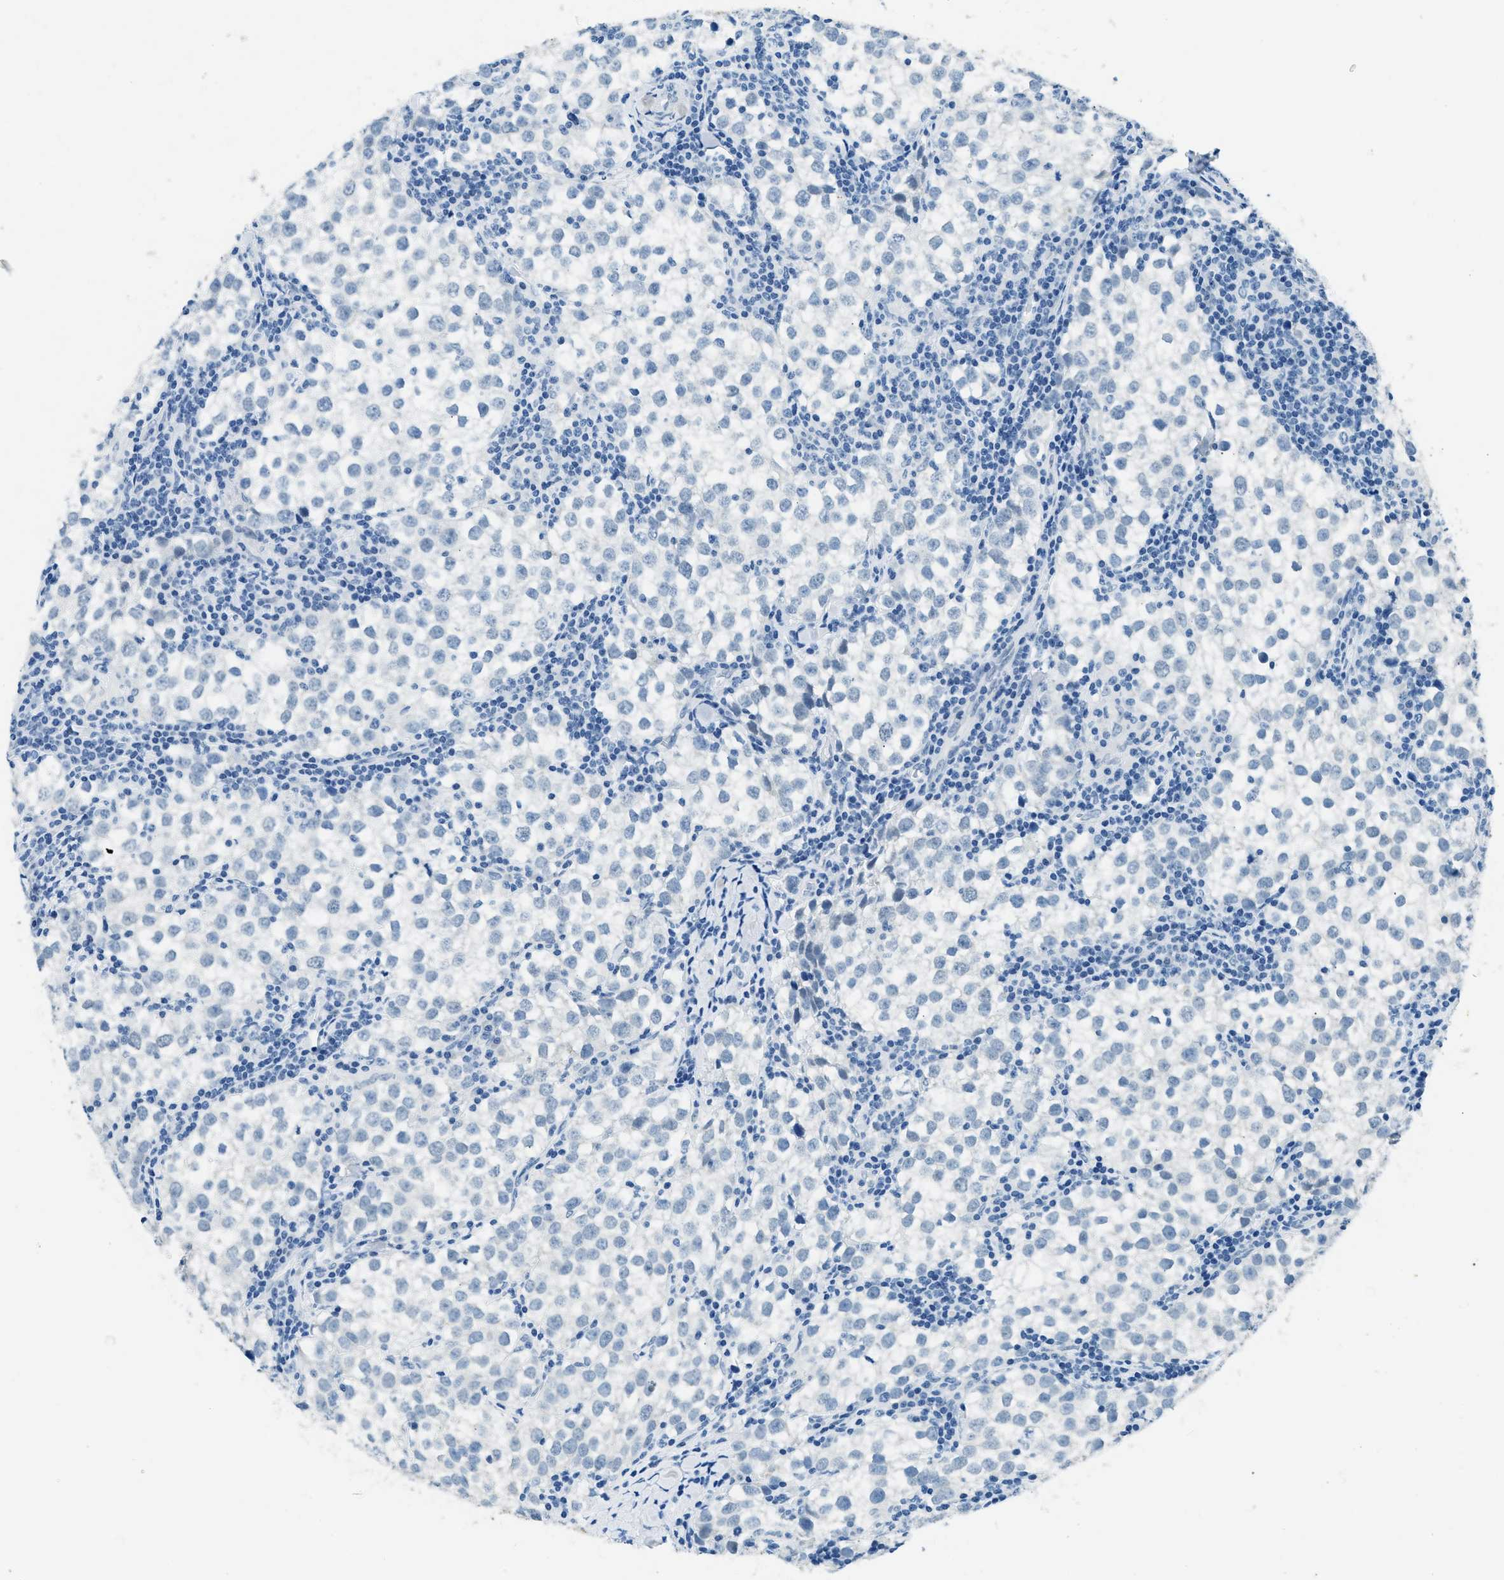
{"staining": {"intensity": "negative", "quantity": "none", "location": "none"}, "tissue": "testis cancer", "cell_type": "Tumor cells", "image_type": "cancer", "snomed": [{"axis": "morphology", "description": "Seminoma, NOS"}, {"axis": "morphology", "description": "Carcinoma, Embryonal, NOS"}, {"axis": "topography", "description": "Testis"}], "caption": "High power microscopy photomicrograph of an immunohistochemistry (IHC) image of testis embryonal carcinoma, revealing no significant positivity in tumor cells. (DAB immunohistochemistry, high magnification).", "gene": "CFAP20", "patient": {"sex": "male", "age": 36}}